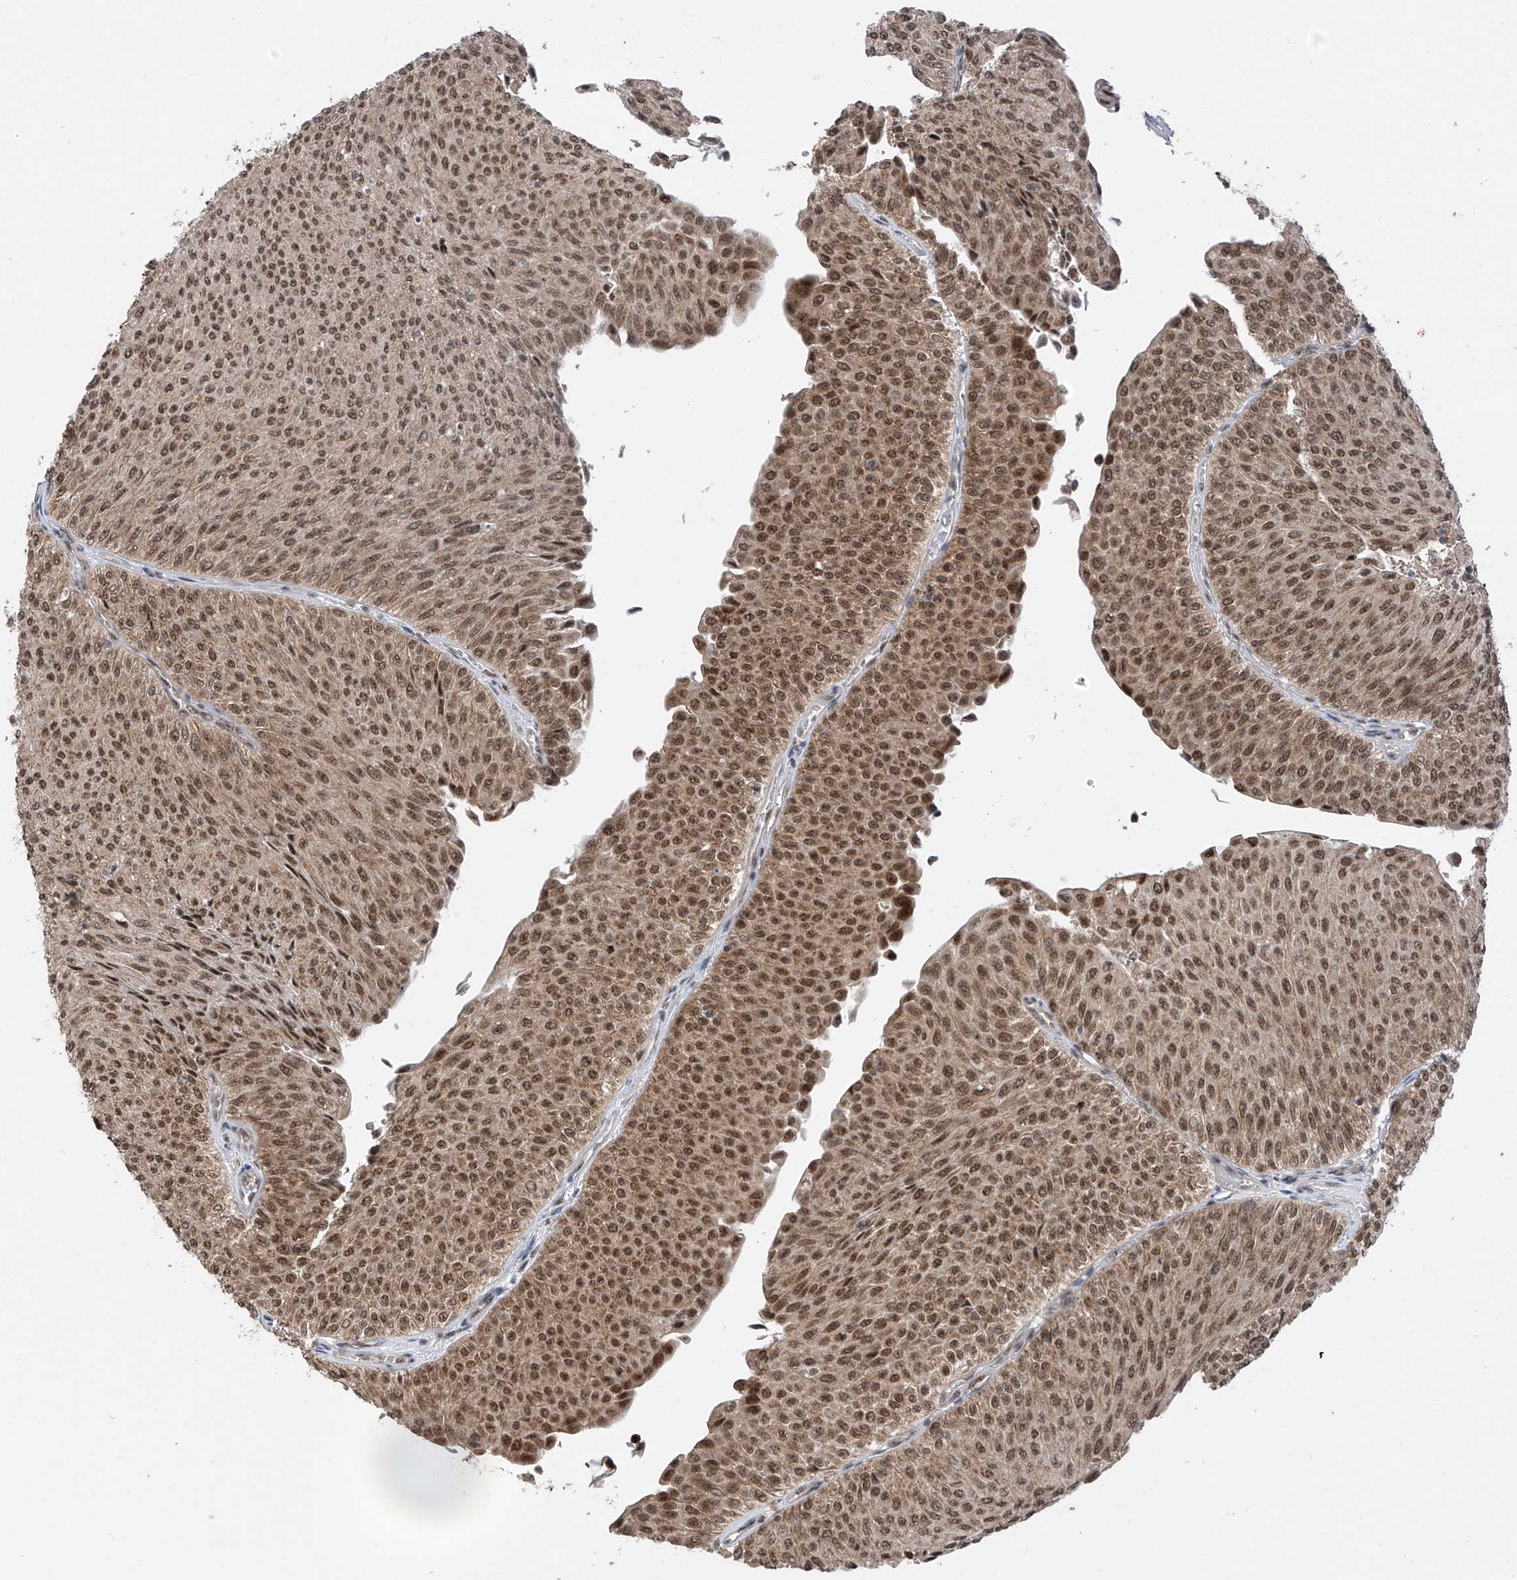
{"staining": {"intensity": "moderate", "quantity": ">75%", "location": "nuclear"}, "tissue": "urothelial cancer", "cell_type": "Tumor cells", "image_type": "cancer", "snomed": [{"axis": "morphology", "description": "Urothelial carcinoma, Low grade"}, {"axis": "topography", "description": "Urinary bladder"}], "caption": "This is an image of IHC staining of low-grade urothelial carcinoma, which shows moderate staining in the nuclear of tumor cells.", "gene": "RPAIN", "patient": {"sex": "male", "age": 78}}